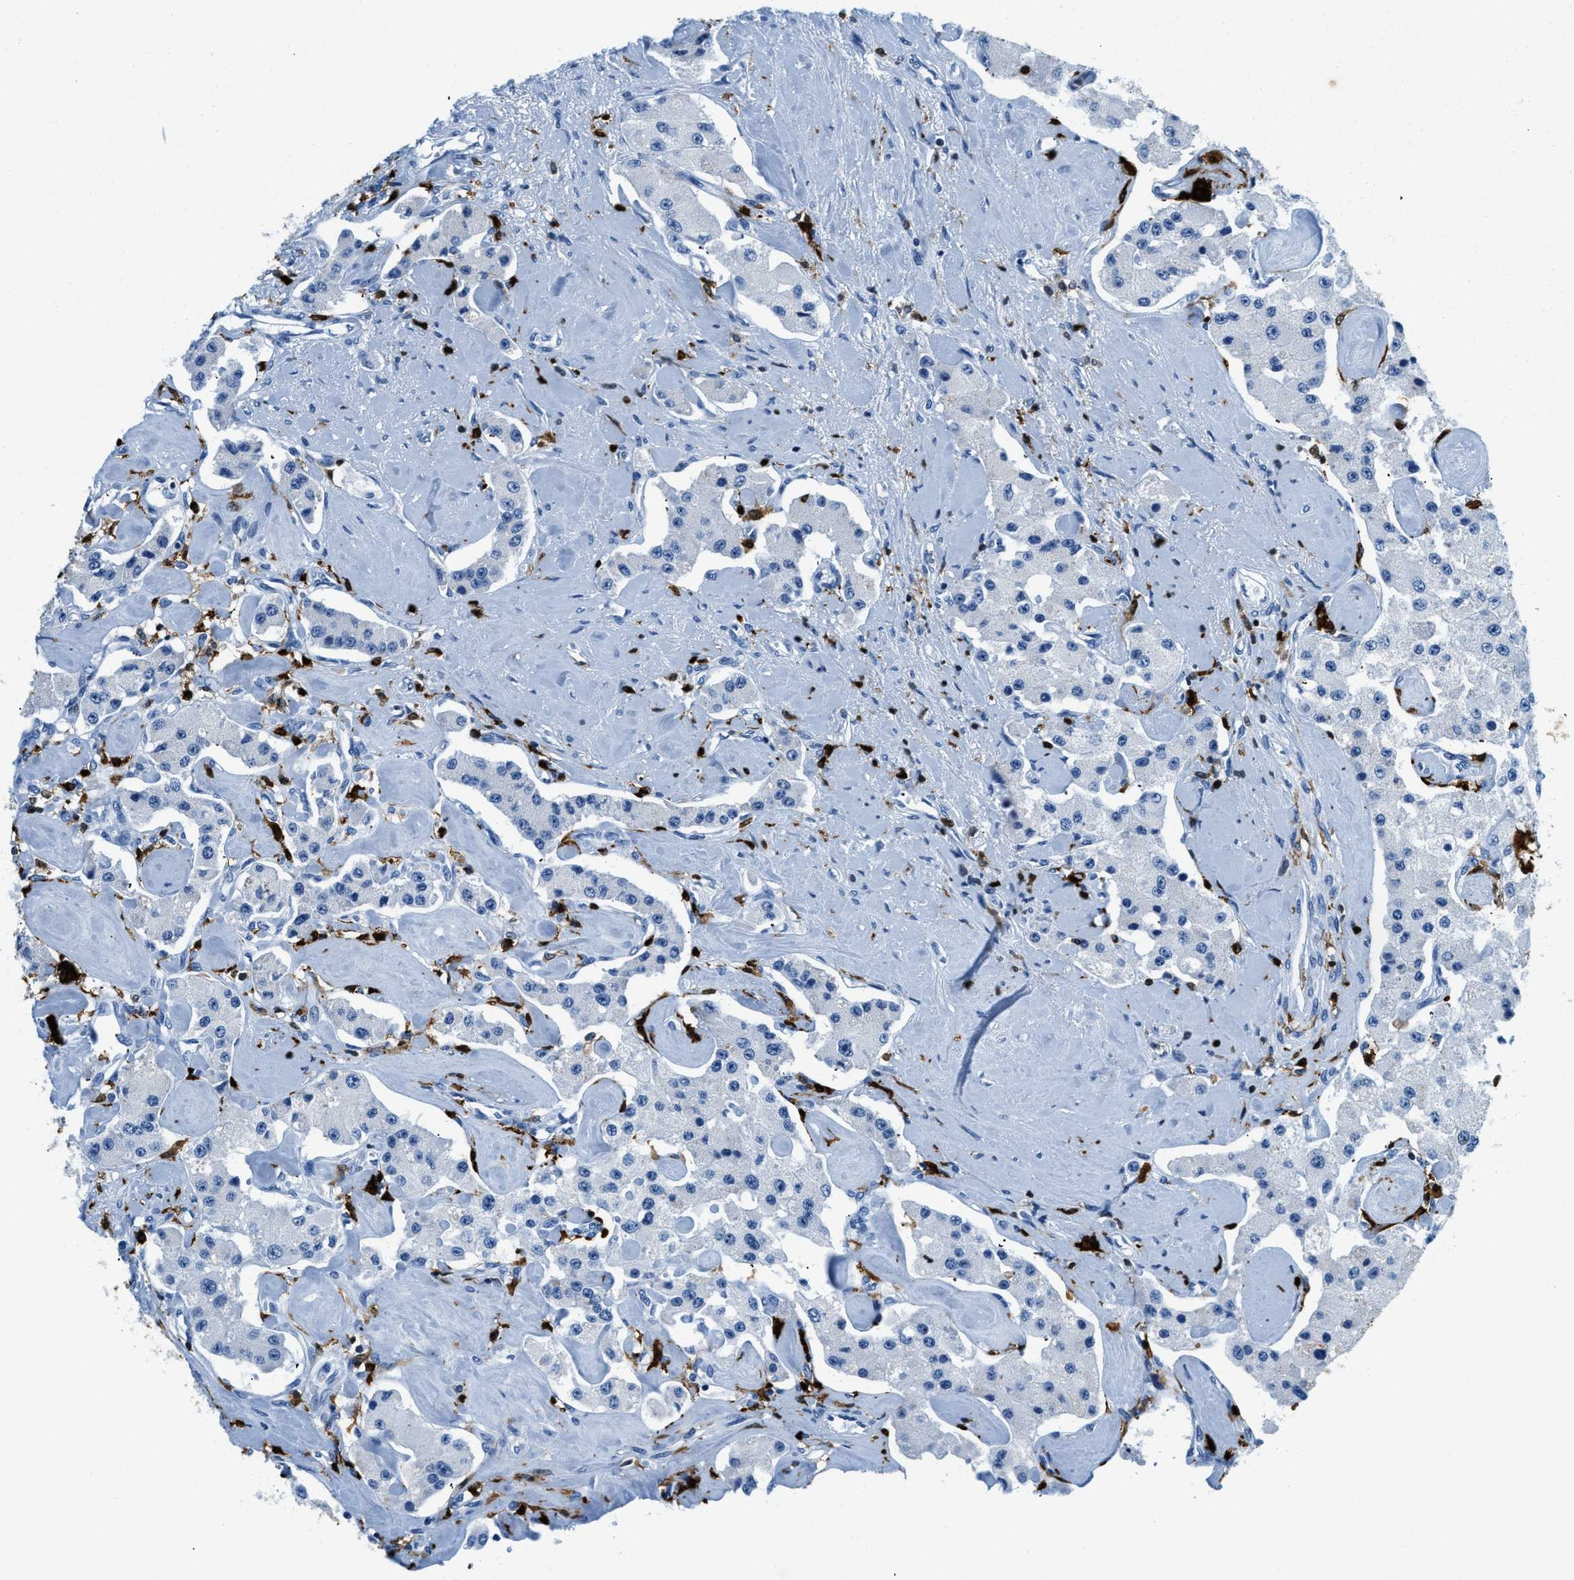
{"staining": {"intensity": "negative", "quantity": "none", "location": "none"}, "tissue": "carcinoid", "cell_type": "Tumor cells", "image_type": "cancer", "snomed": [{"axis": "morphology", "description": "Carcinoid, malignant, NOS"}, {"axis": "topography", "description": "Pancreas"}], "caption": "This is a histopathology image of IHC staining of malignant carcinoid, which shows no staining in tumor cells.", "gene": "CAPG", "patient": {"sex": "male", "age": 41}}